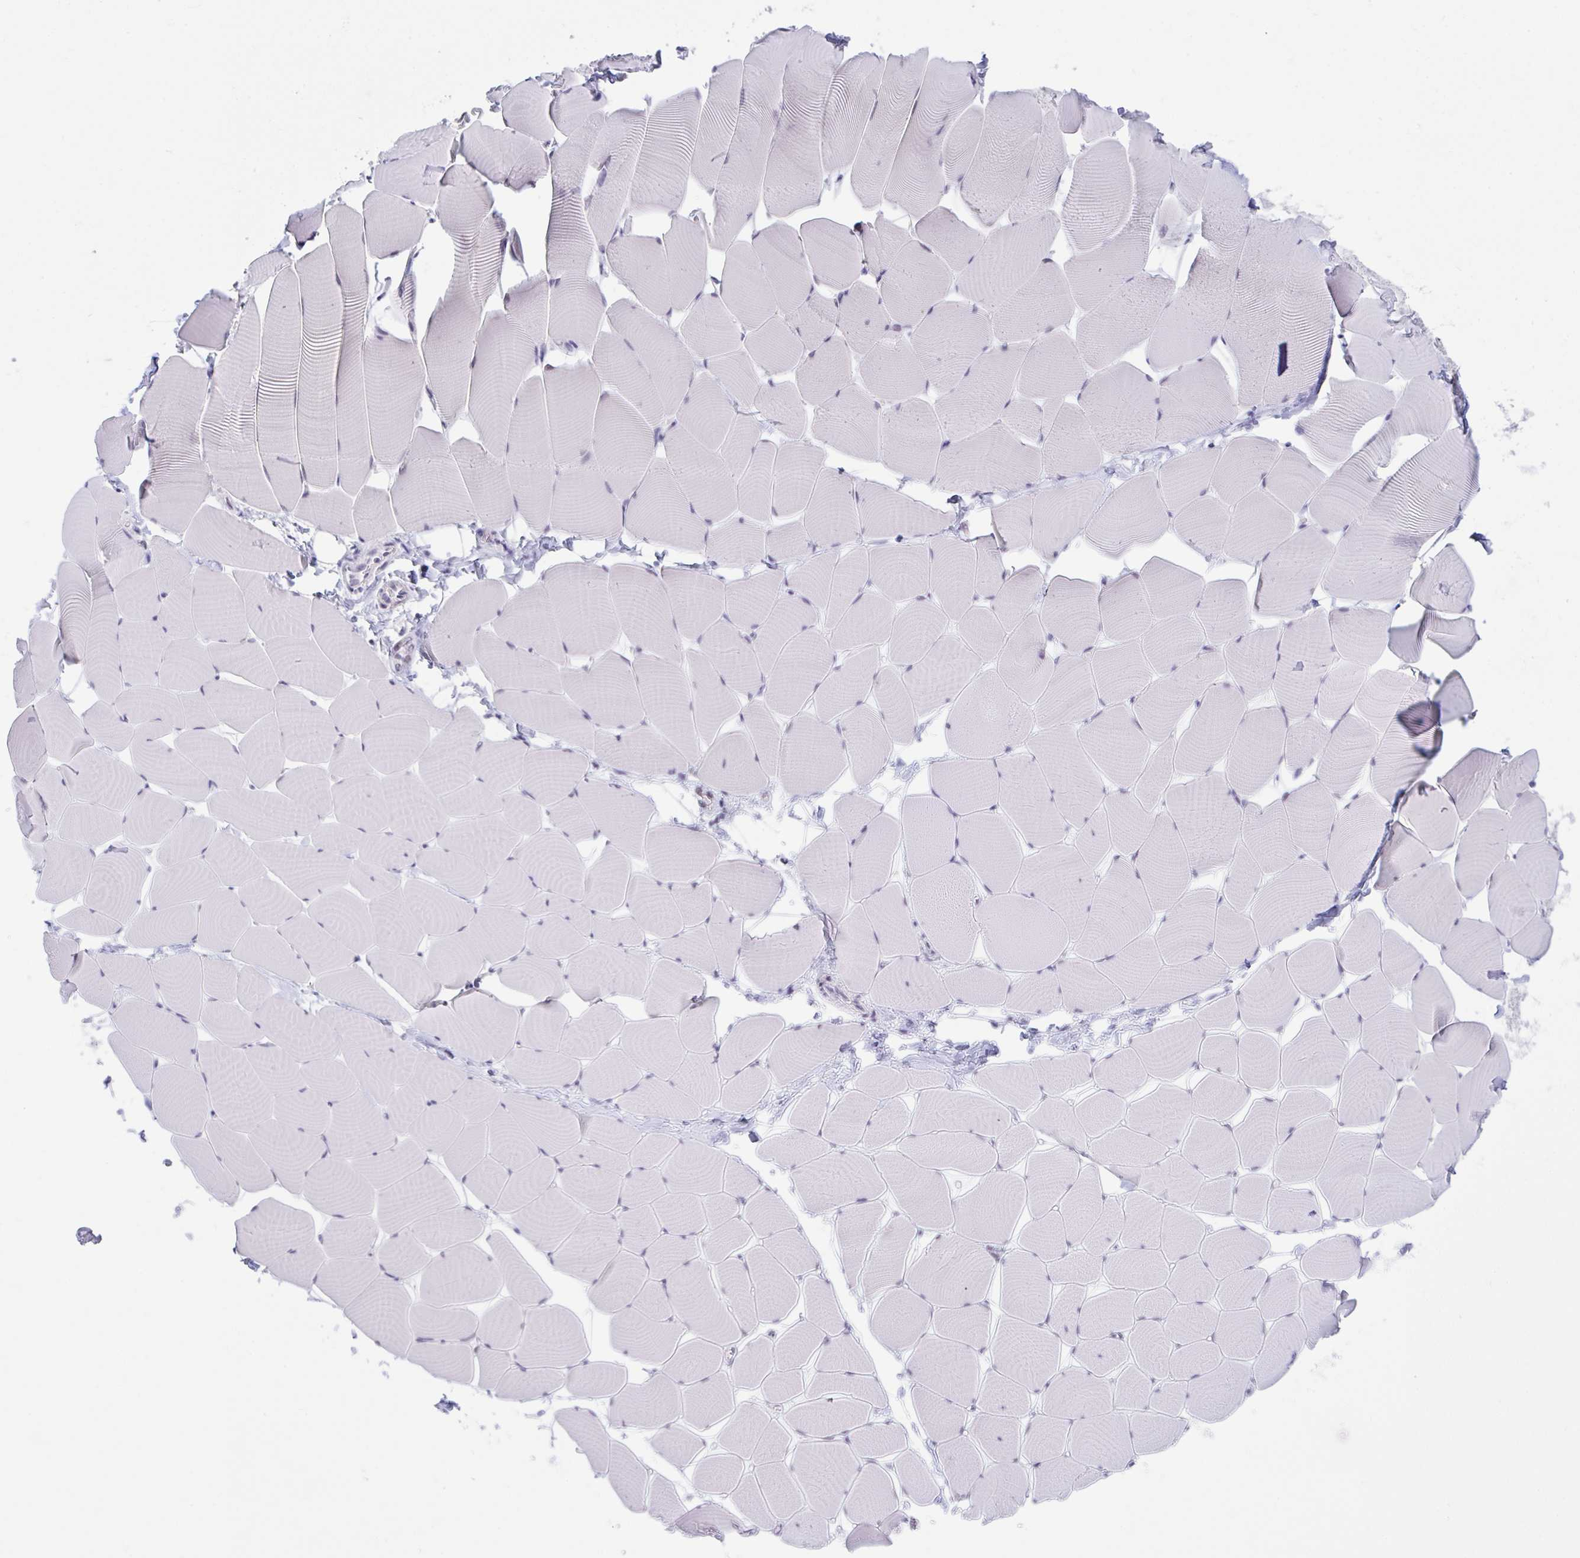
{"staining": {"intensity": "negative", "quantity": "none", "location": "none"}, "tissue": "skeletal muscle", "cell_type": "Myocytes", "image_type": "normal", "snomed": [{"axis": "morphology", "description": "Normal tissue, NOS"}, {"axis": "topography", "description": "Skeletal muscle"}], "caption": "The micrograph shows no significant staining in myocytes of skeletal muscle.", "gene": "PLG", "patient": {"sex": "male", "age": 25}}